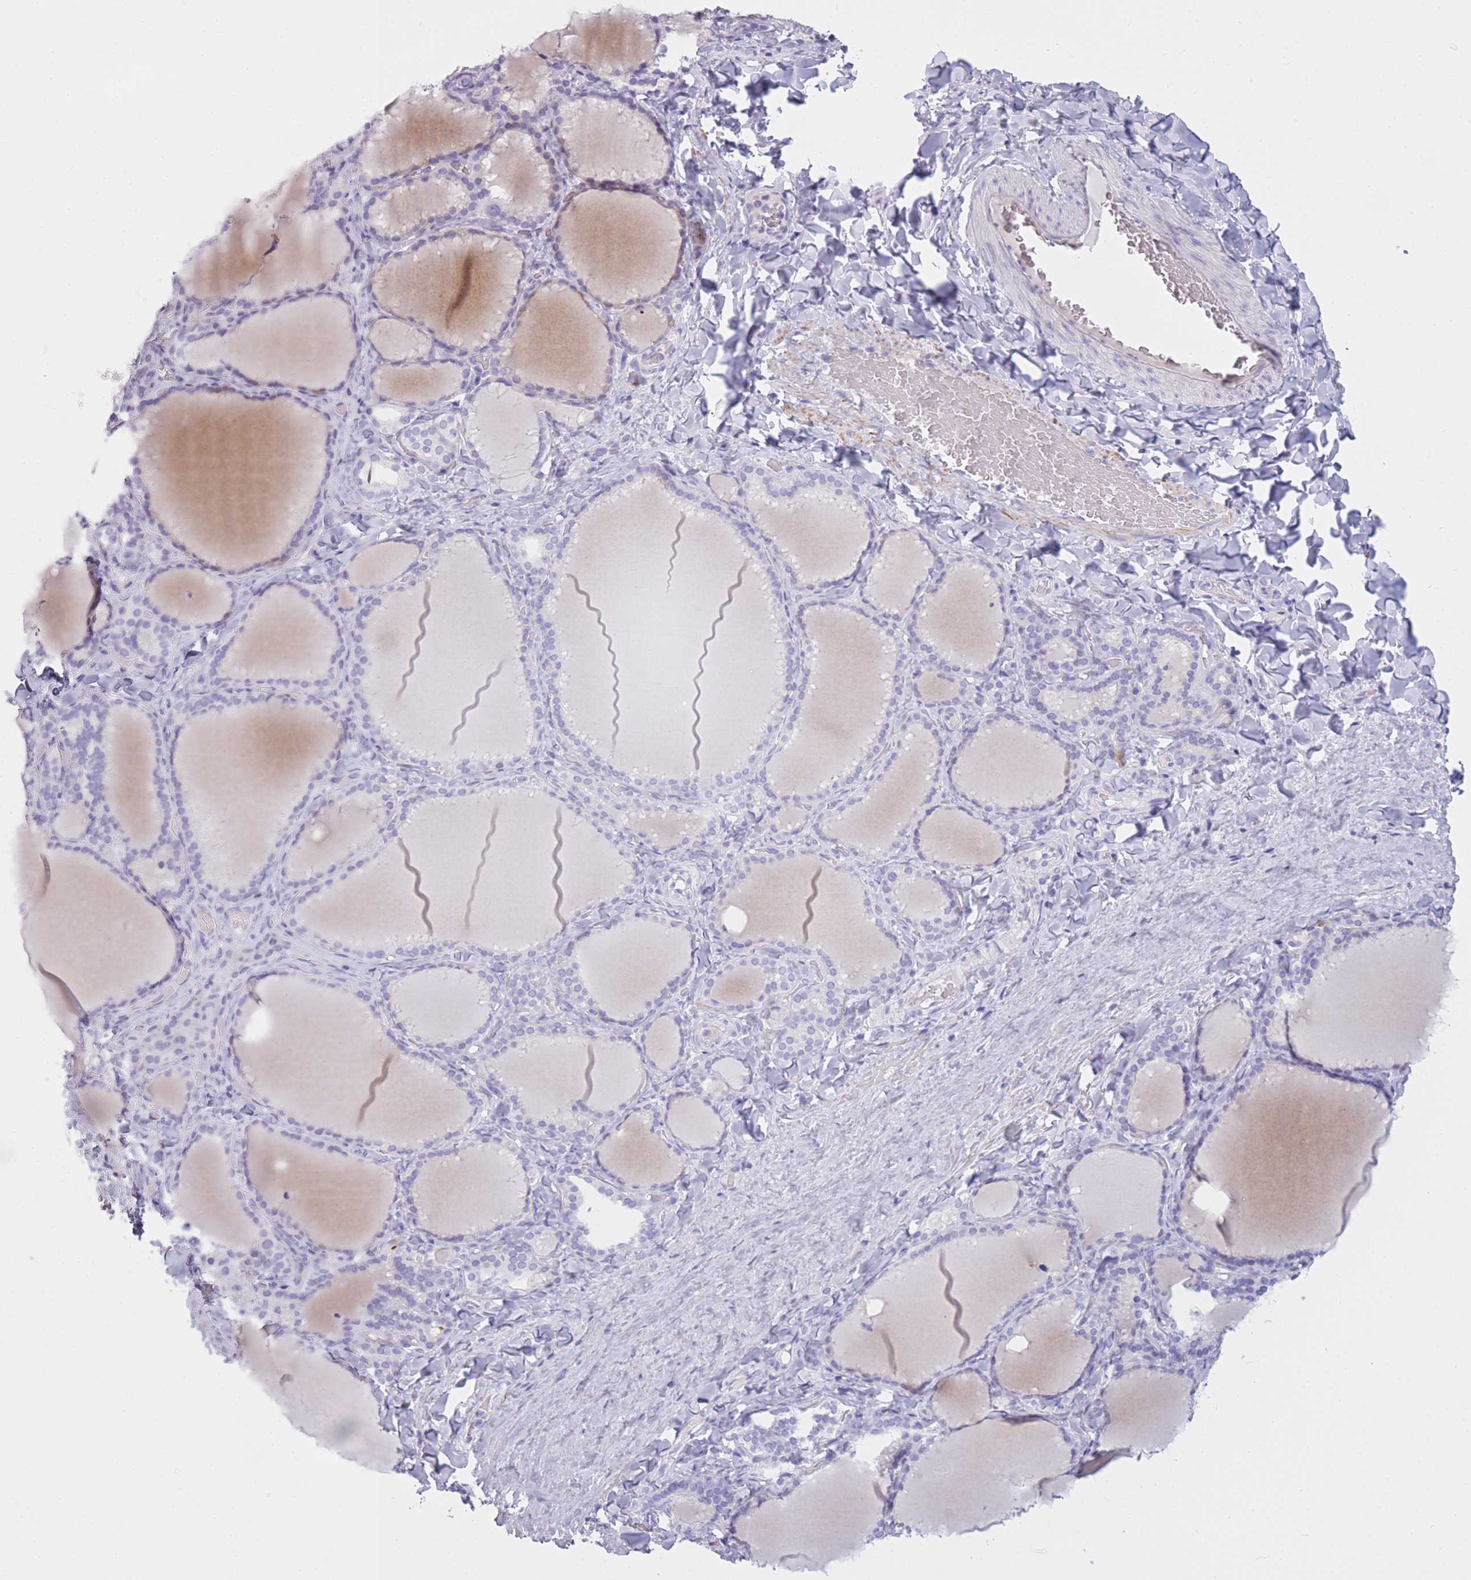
{"staining": {"intensity": "negative", "quantity": "none", "location": "none"}, "tissue": "thyroid gland", "cell_type": "Glandular cells", "image_type": "normal", "snomed": [{"axis": "morphology", "description": "Normal tissue, NOS"}, {"axis": "topography", "description": "Thyroid gland"}], "caption": "The immunohistochemistry histopathology image has no significant staining in glandular cells of thyroid gland. (Stains: DAB immunohistochemistry with hematoxylin counter stain, Microscopy: brightfield microscopy at high magnification).", "gene": "GOLGA6A", "patient": {"sex": "female", "age": 31}}